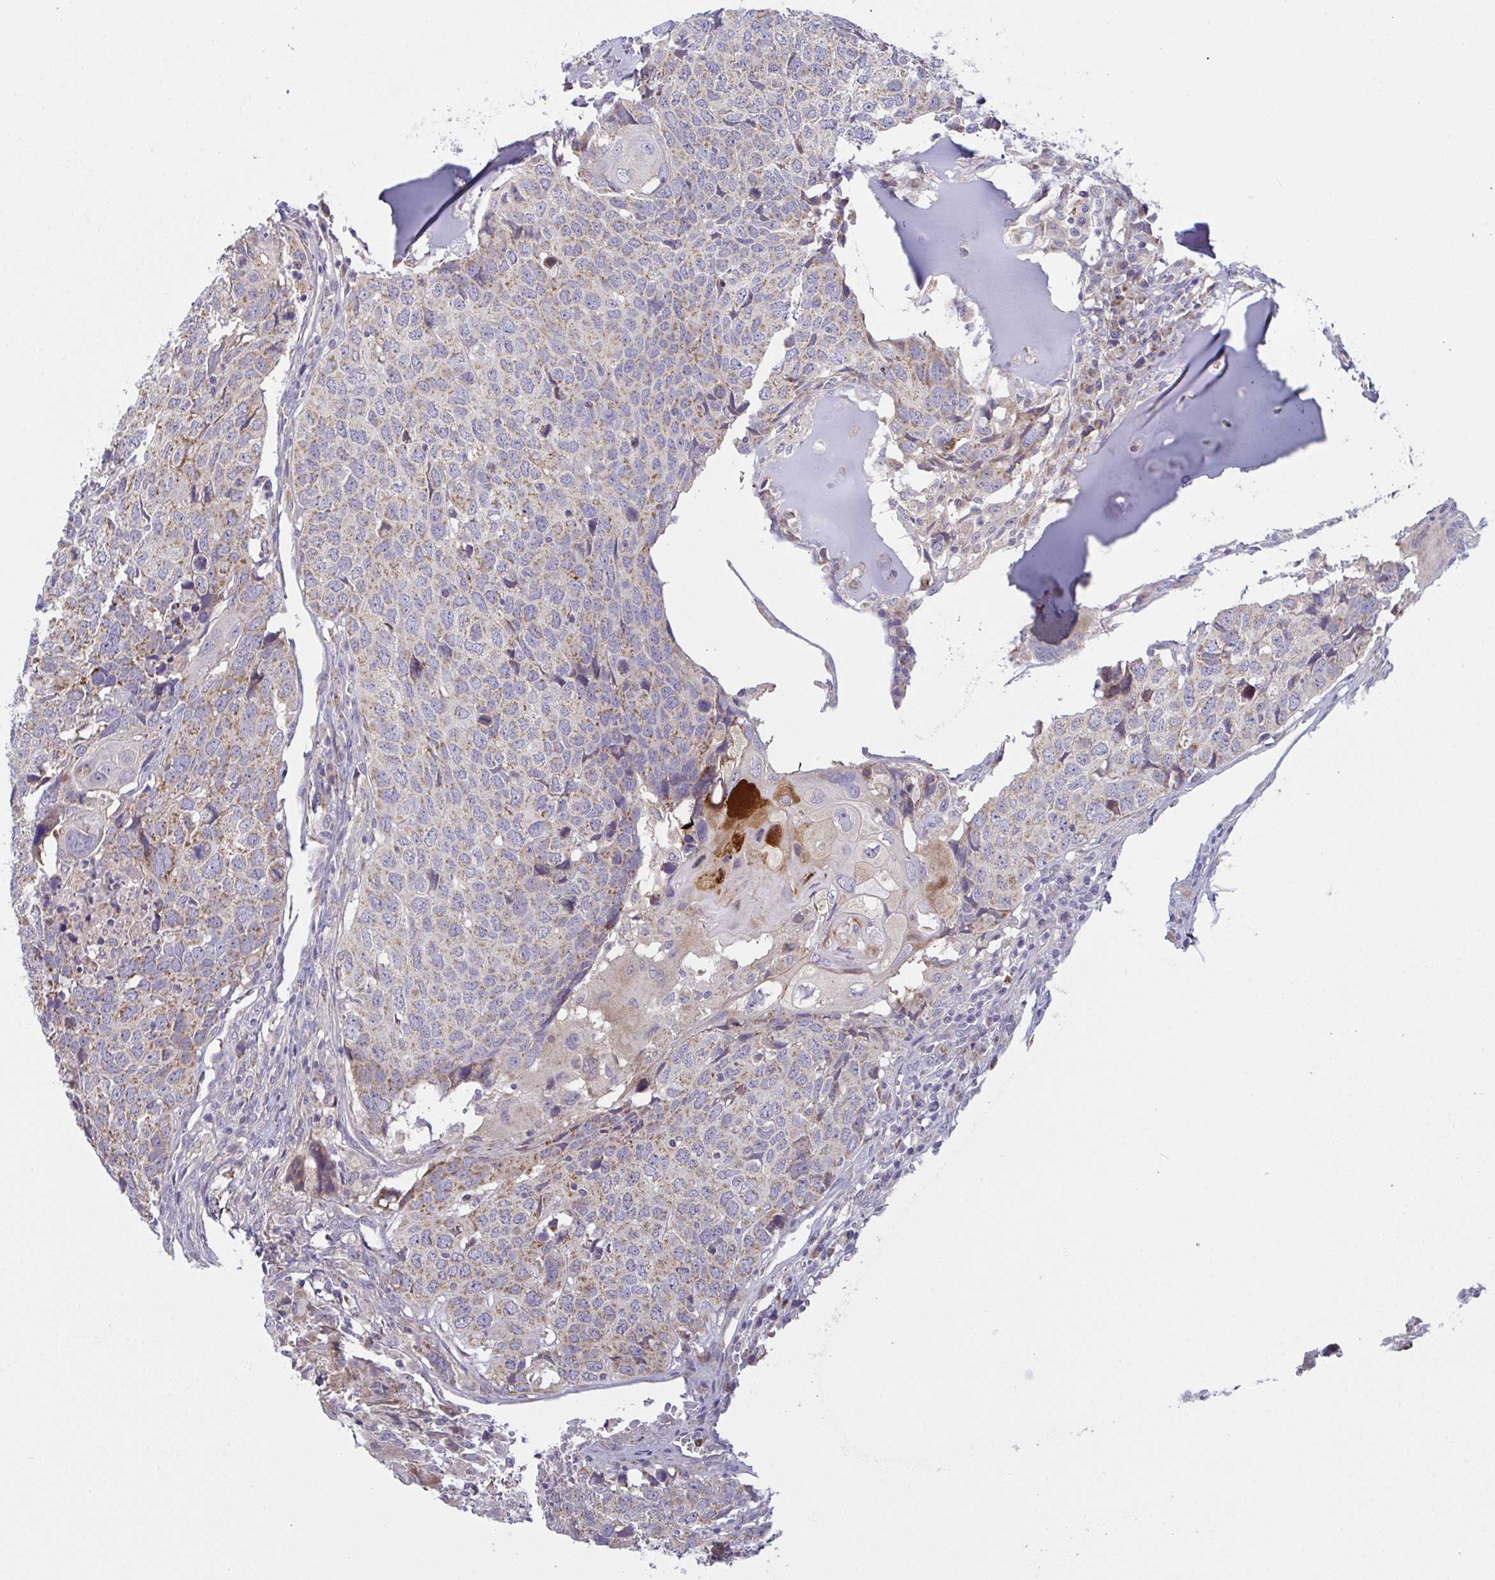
{"staining": {"intensity": "weak", "quantity": "25%-75%", "location": "cytoplasmic/membranous"}, "tissue": "head and neck cancer", "cell_type": "Tumor cells", "image_type": "cancer", "snomed": [{"axis": "morphology", "description": "Normal tissue, NOS"}, {"axis": "morphology", "description": "Squamous cell carcinoma, NOS"}, {"axis": "topography", "description": "Skeletal muscle"}, {"axis": "topography", "description": "Vascular tissue"}, {"axis": "topography", "description": "Peripheral nerve tissue"}, {"axis": "topography", "description": "Head-Neck"}], "caption": "About 25%-75% of tumor cells in head and neck cancer exhibit weak cytoplasmic/membranous protein expression as visualized by brown immunohistochemical staining.", "gene": "MRPS2", "patient": {"sex": "male", "age": 66}}